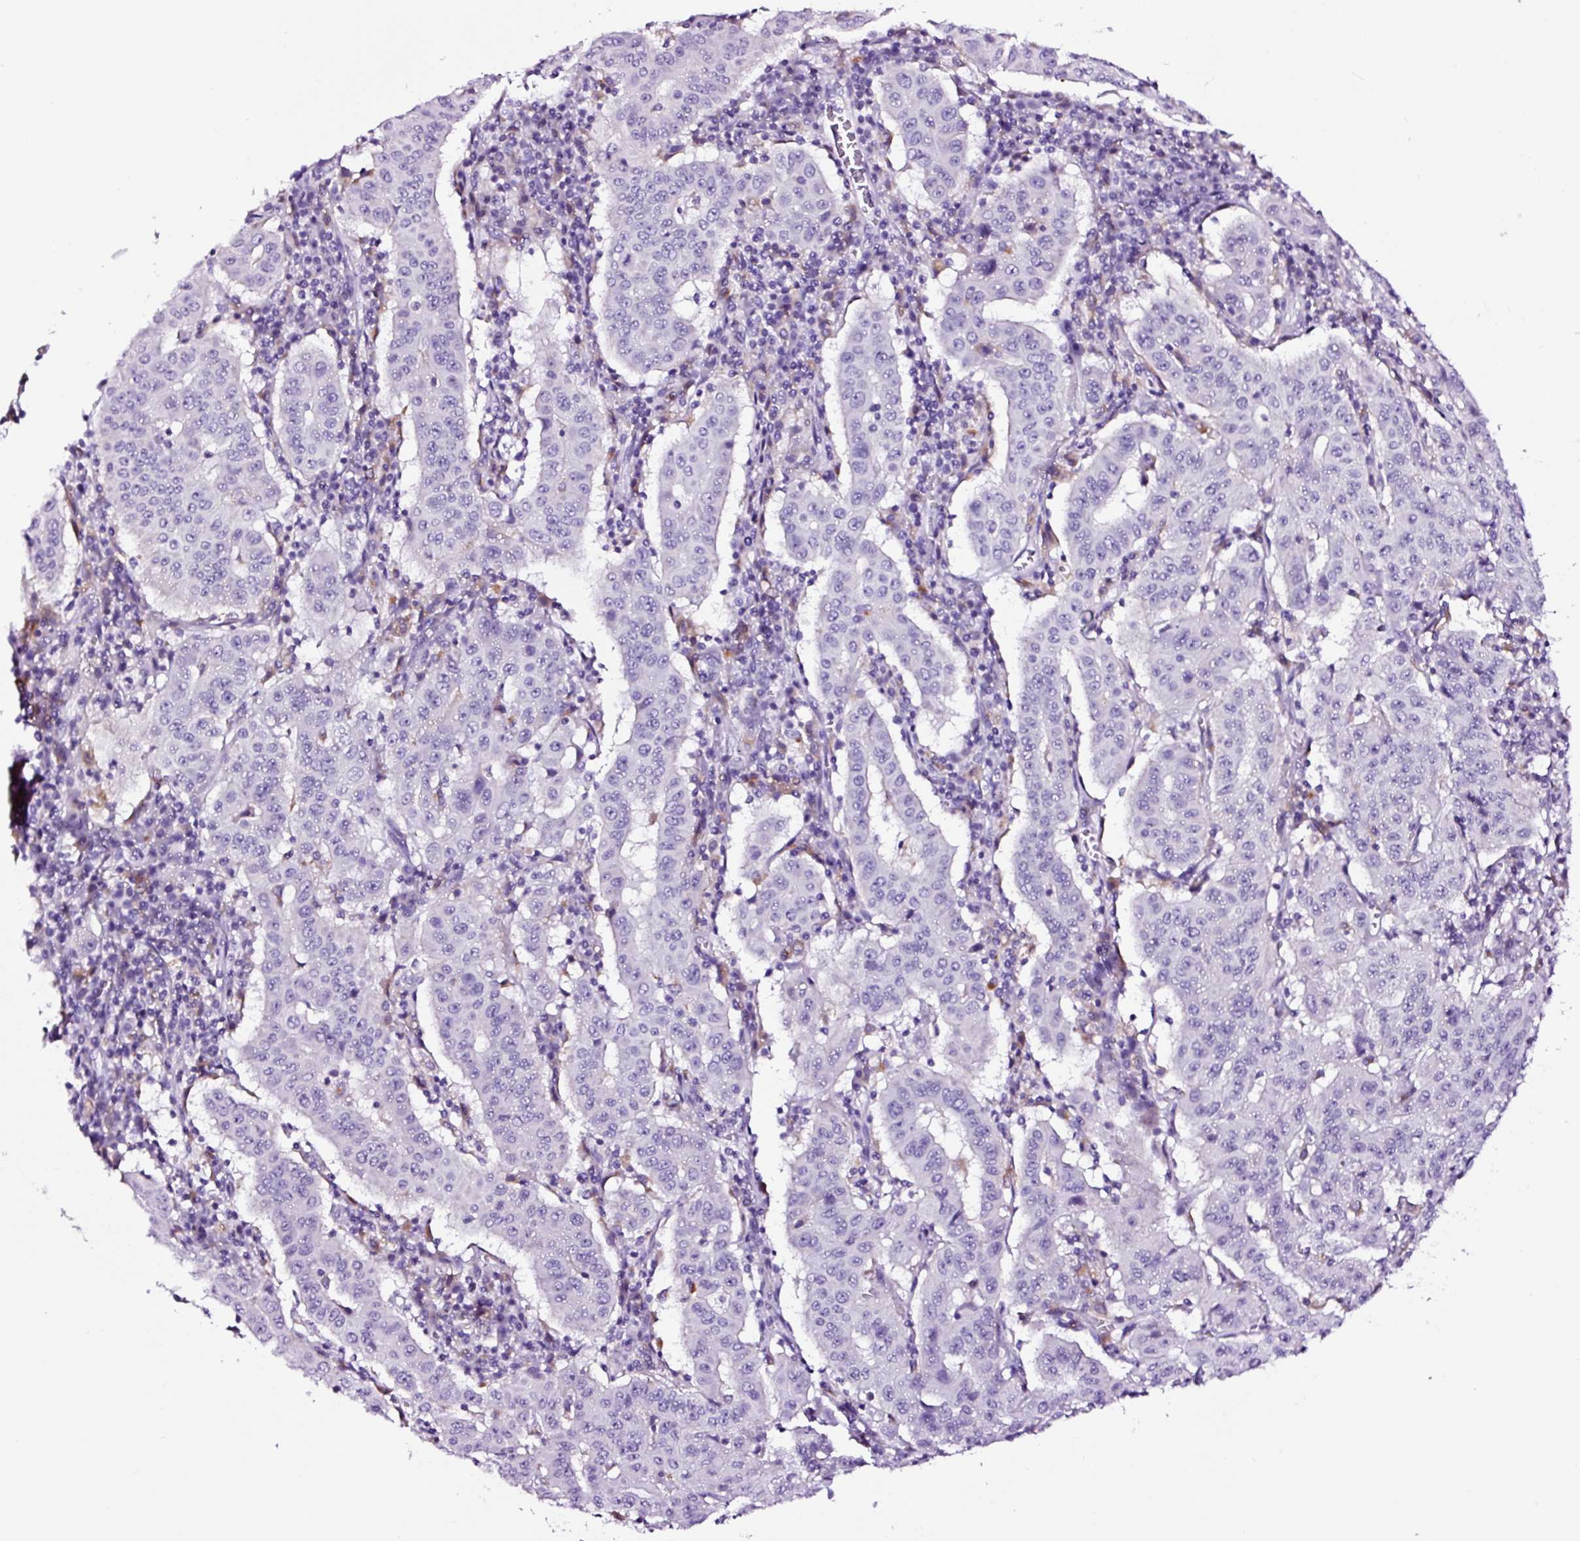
{"staining": {"intensity": "negative", "quantity": "none", "location": "none"}, "tissue": "pancreatic cancer", "cell_type": "Tumor cells", "image_type": "cancer", "snomed": [{"axis": "morphology", "description": "Adenocarcinoma, NOS"}, {"axis": "topography", "description": "Pancreas"}], "caption": "A high-resolution micrograph shows immunohistochemistry staining of pancreatic cancer, which shows no significant positivity in tumor cells.", "gene": "FBXL7", "patient": {"sex": "male", "age": 63}}